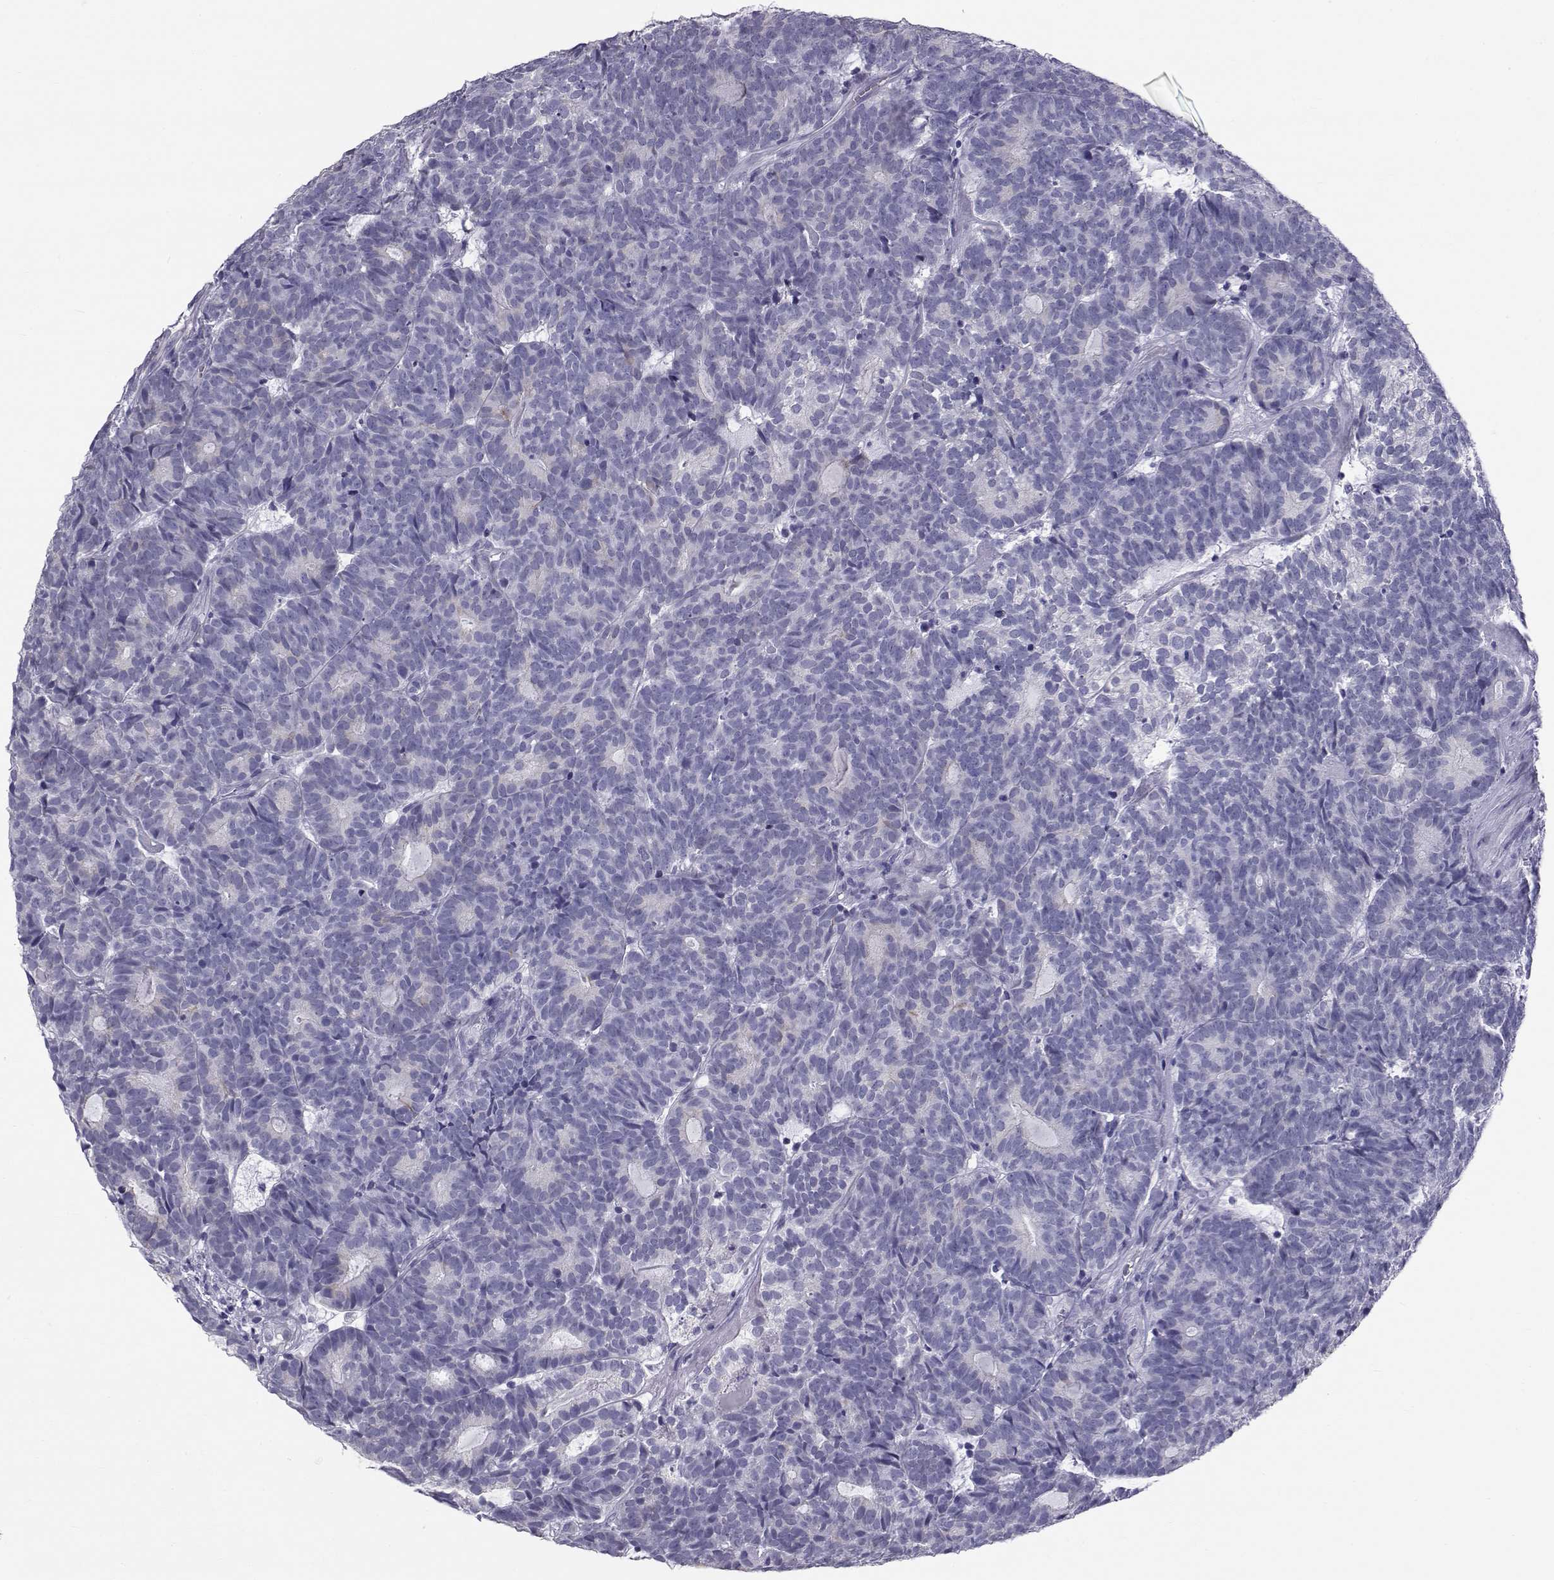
{"staining": {"intensity": "negative", "quantity": "none", "location": "none"}, "tissue": "head and neck cancer", "cell_type": "Tumor cells", "image_type": "cancer", "snomed": [{"axis": "morphology", "description": "Adenocarcinoma, NOS"}, {"axis": "topography", "description": "Head-Neck"}], "caption": "The photomicrograph shows no significant staining in tumor cells of adenocarcinoma (head and neck).", "gene": "RNASE12", "patient": {"sex": "female", "age": 81}}